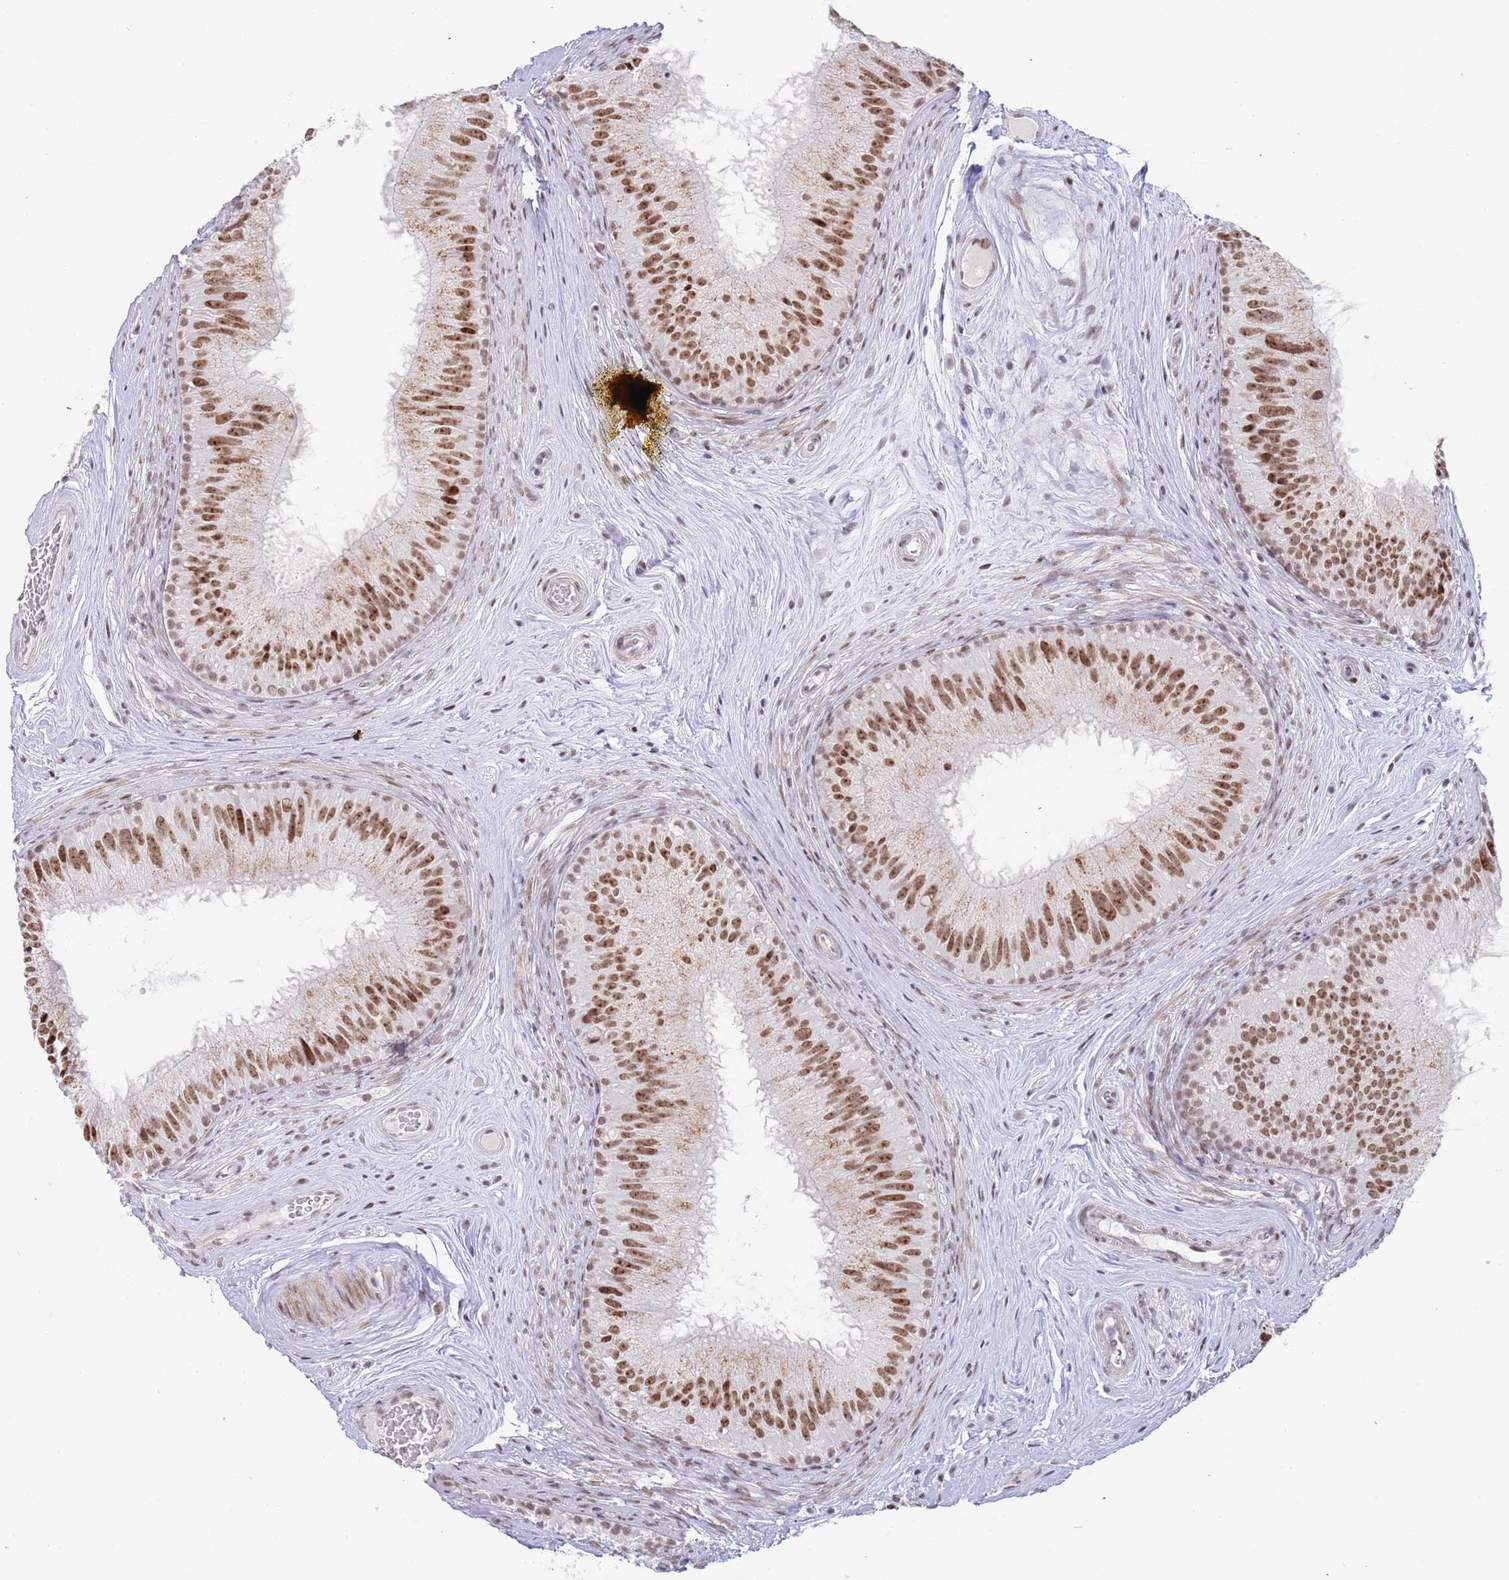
{"staining": {"intensity": "moderate", "quantity": ">75%", "location": "nuclear"}, "tissue": "epididymis", "cell_type": "Glandular cells", "image_type": "normal", "snomed": [{"axis": "morphology", "description": "Normal tissue, NOS"}, {"axis": "topography", "description": "Epididymis"}], "caption": "High-magnification brightfield microscopy of unremarkable epididymis stained with DAB (3,3'-diaminobenzidine) (brown) and counterstained with hematoxylin (blue). glandular cells exhibit moderate nuclear staining is identified in about>75% of cells.", "gene": "ZNF382", "patient": {"sex": "male", "age": 34}}